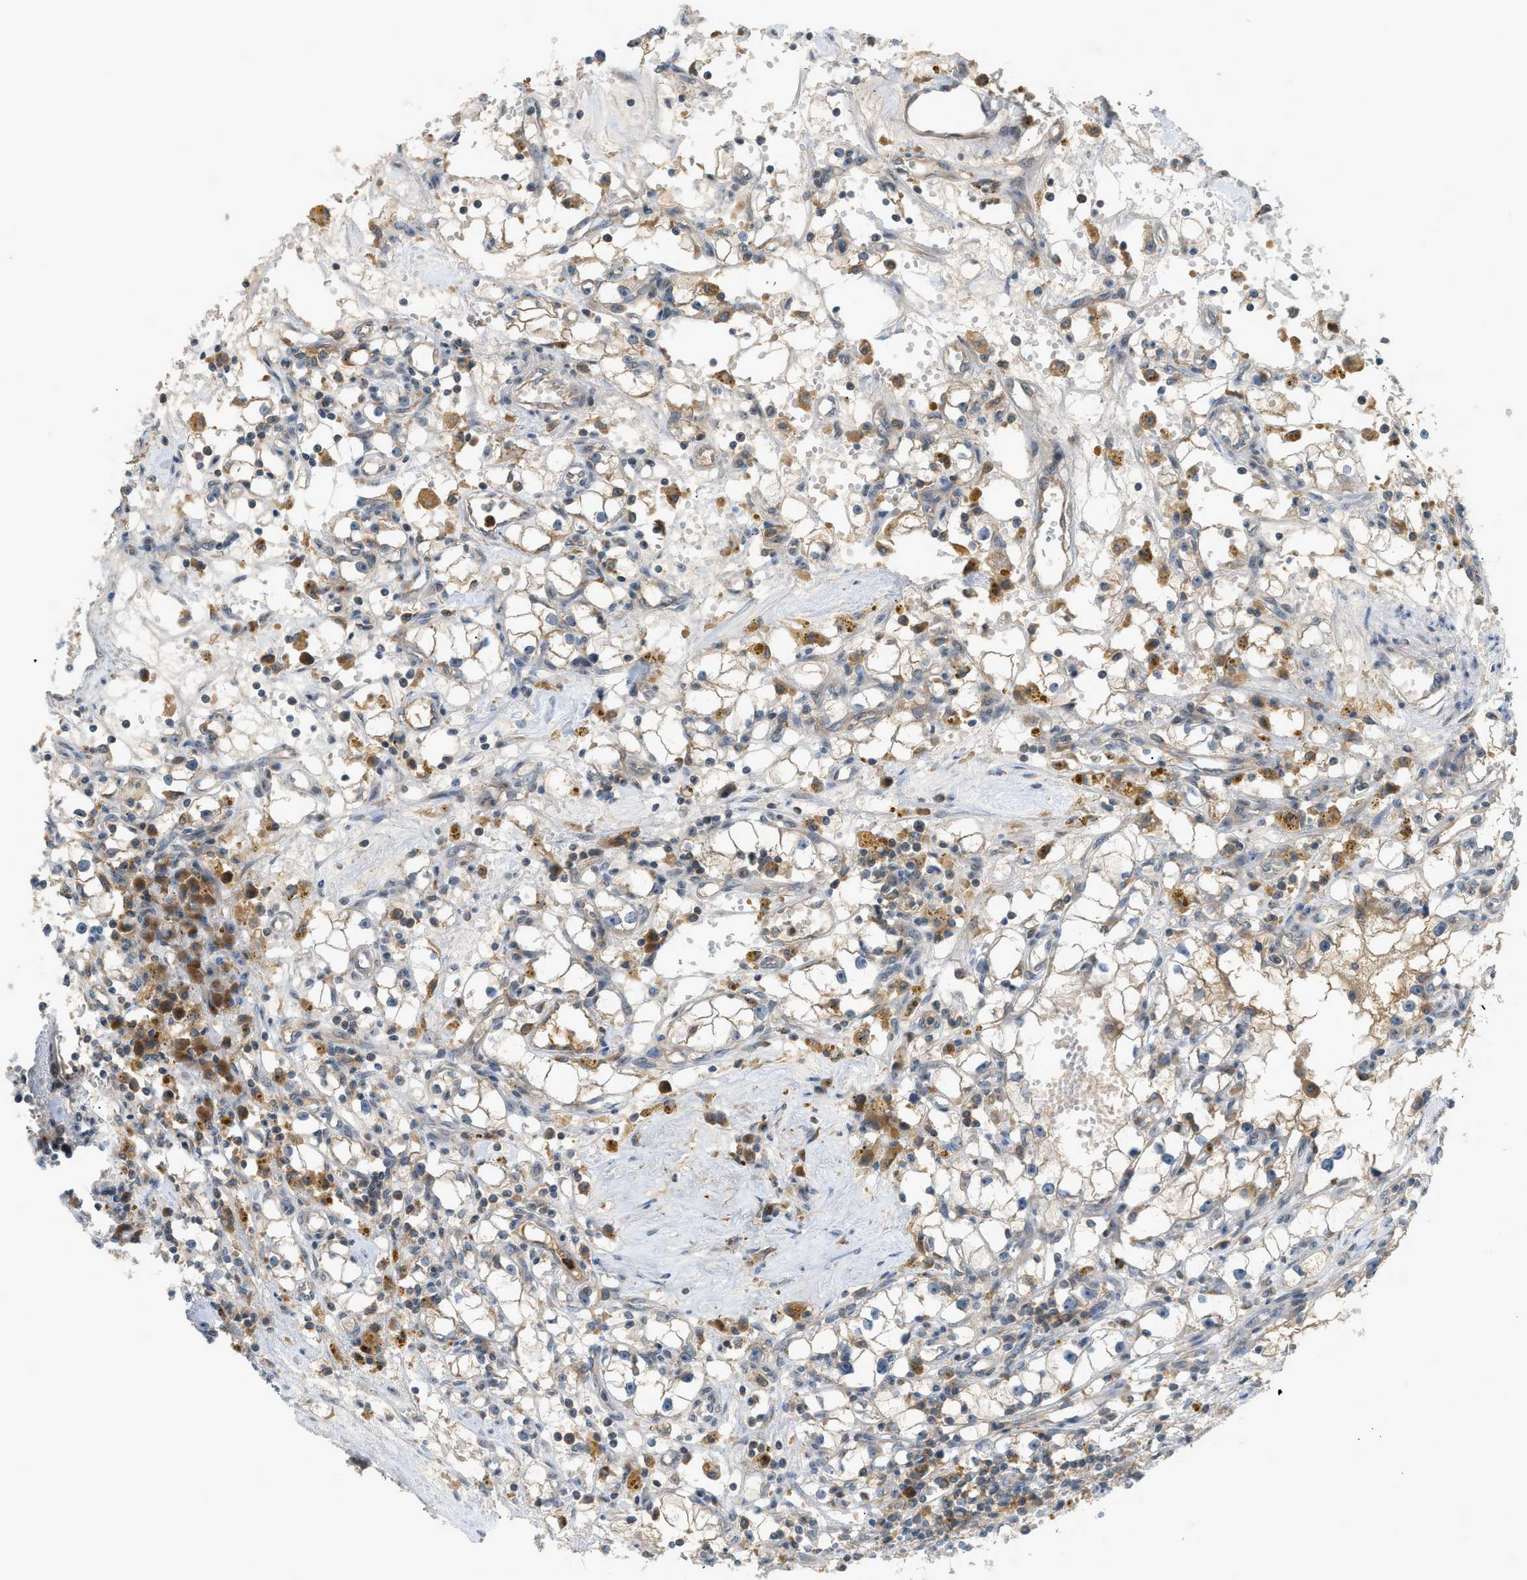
{"staining": {"intensity": "weak", "quantity": "<25%", "location": "cytoplasmic/membranous"}, "tissue": "renal cancer", "cell_type": "Tumor cells", "image_type": "cancer", "snomed": [{"axis": "morphology", "description": "Adenocarcinoma, NOS"}, {"axis": "topography", "description": "Kidney"}], "caption": "There is no significant expression in tumor cells of adenocarcinoma (renal).", "gene": "DYRK1A", "patient": {"sex": "male", "age": 56}}